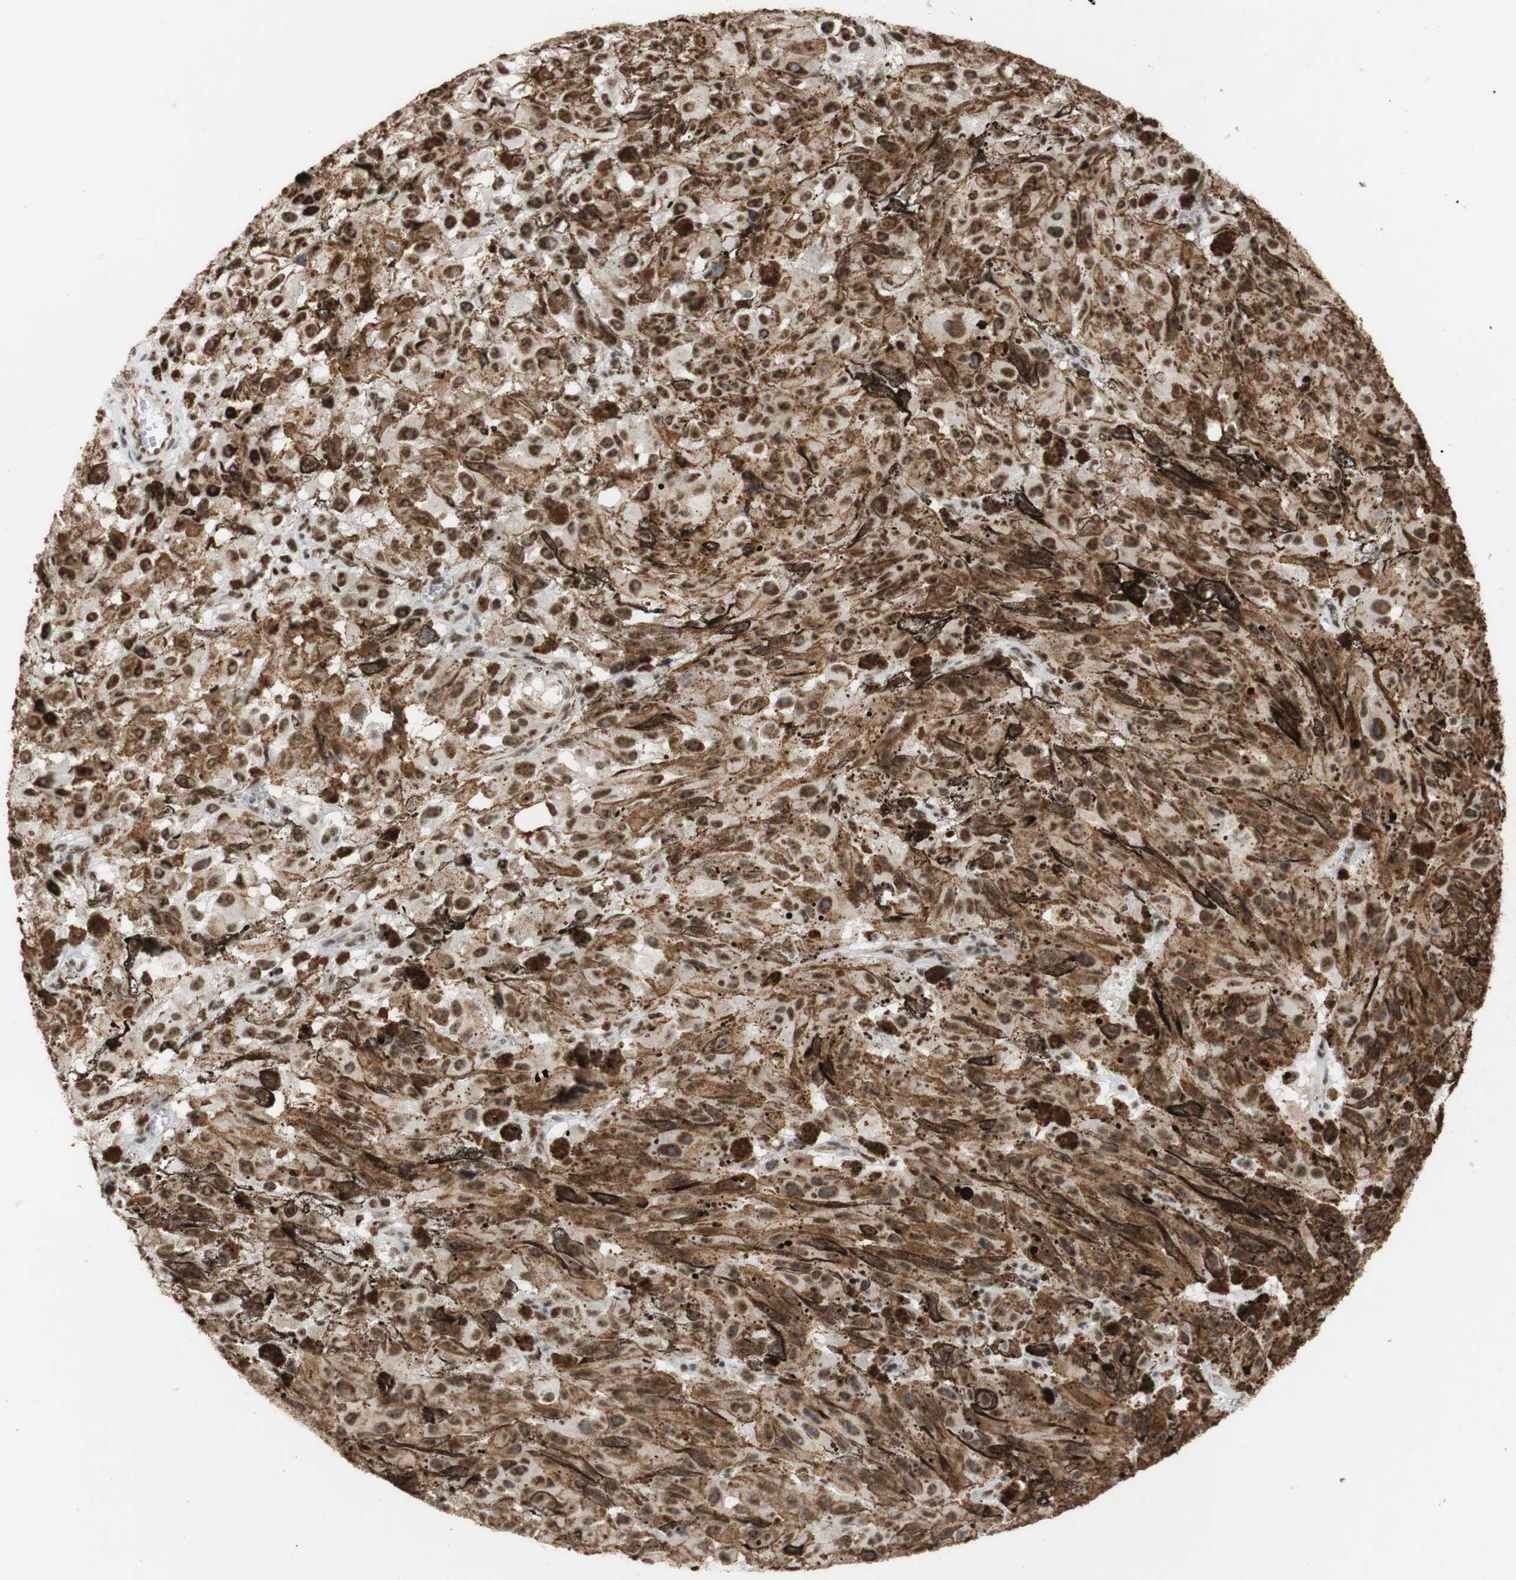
{"staining": {"intensity": "strong", "quantity": ">75%", "location": "cytoplasmic/membranous,nuclear"}, "tissue": "melanoma", "cell_type": "Tumor cells", "image_type": "cancer", "snomed": [{"axis": "morphology", "description": "Malignant melanoma, NOS"}, {"axis": "topography", "description": "Skin"}], "caption": "Immunohistochemical staining of human malignant melanoma demonstrates high levels of strong cytoplasmic/membranous and nuclear protein positivity in approximately >75% of tumor cells.", "gene": "SAP18", "patient": {"sex": "female", "age": 104}}